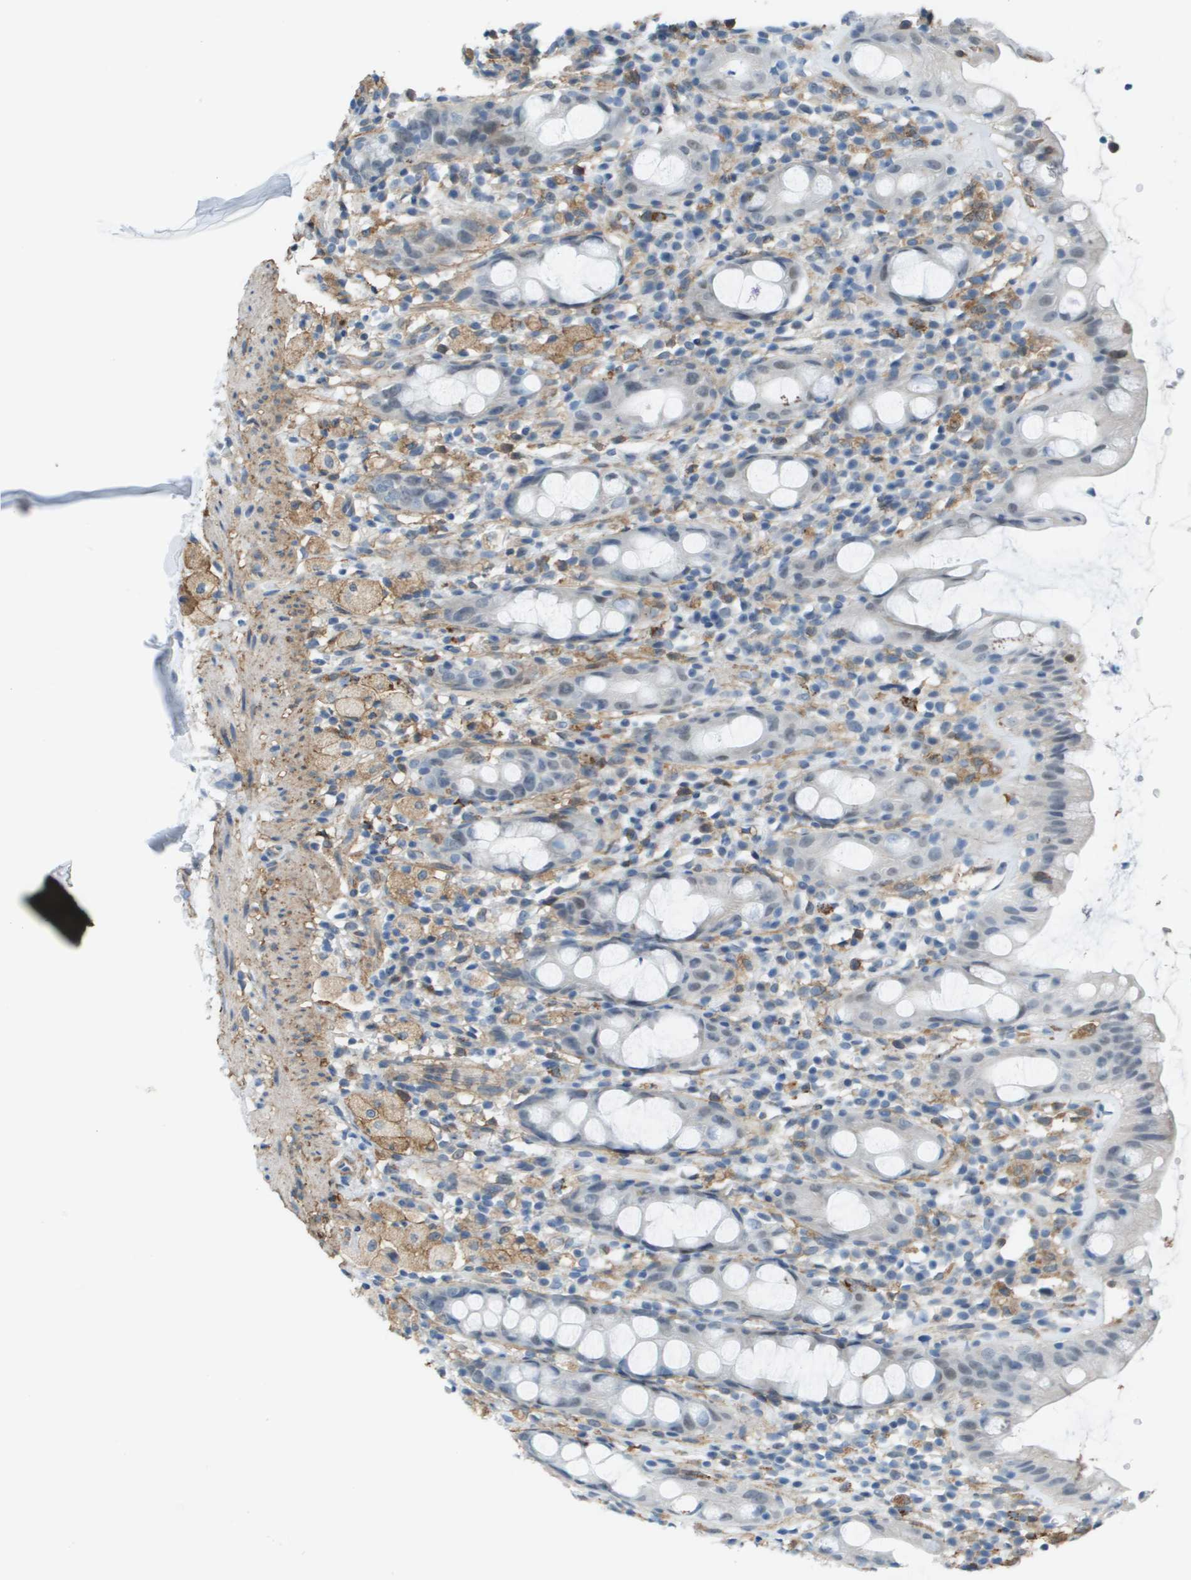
{"staining": {"intensity": "negative", "quantity": "none", "location": "none"}, "tissue": "rectum", "cell_type": "Glandular cells", "image_type": "normal", "snomed": [{"axis": "morphology", "description": "Normal tissue, NOS"}, {"axis": "topography", "description": "Rectum"}], "caption": "Micrograph shows no significant protein staining in glandular cells of benign rectum.", "gene": "ZBTB43", "patient": {"sex": "male", "age": 44}}